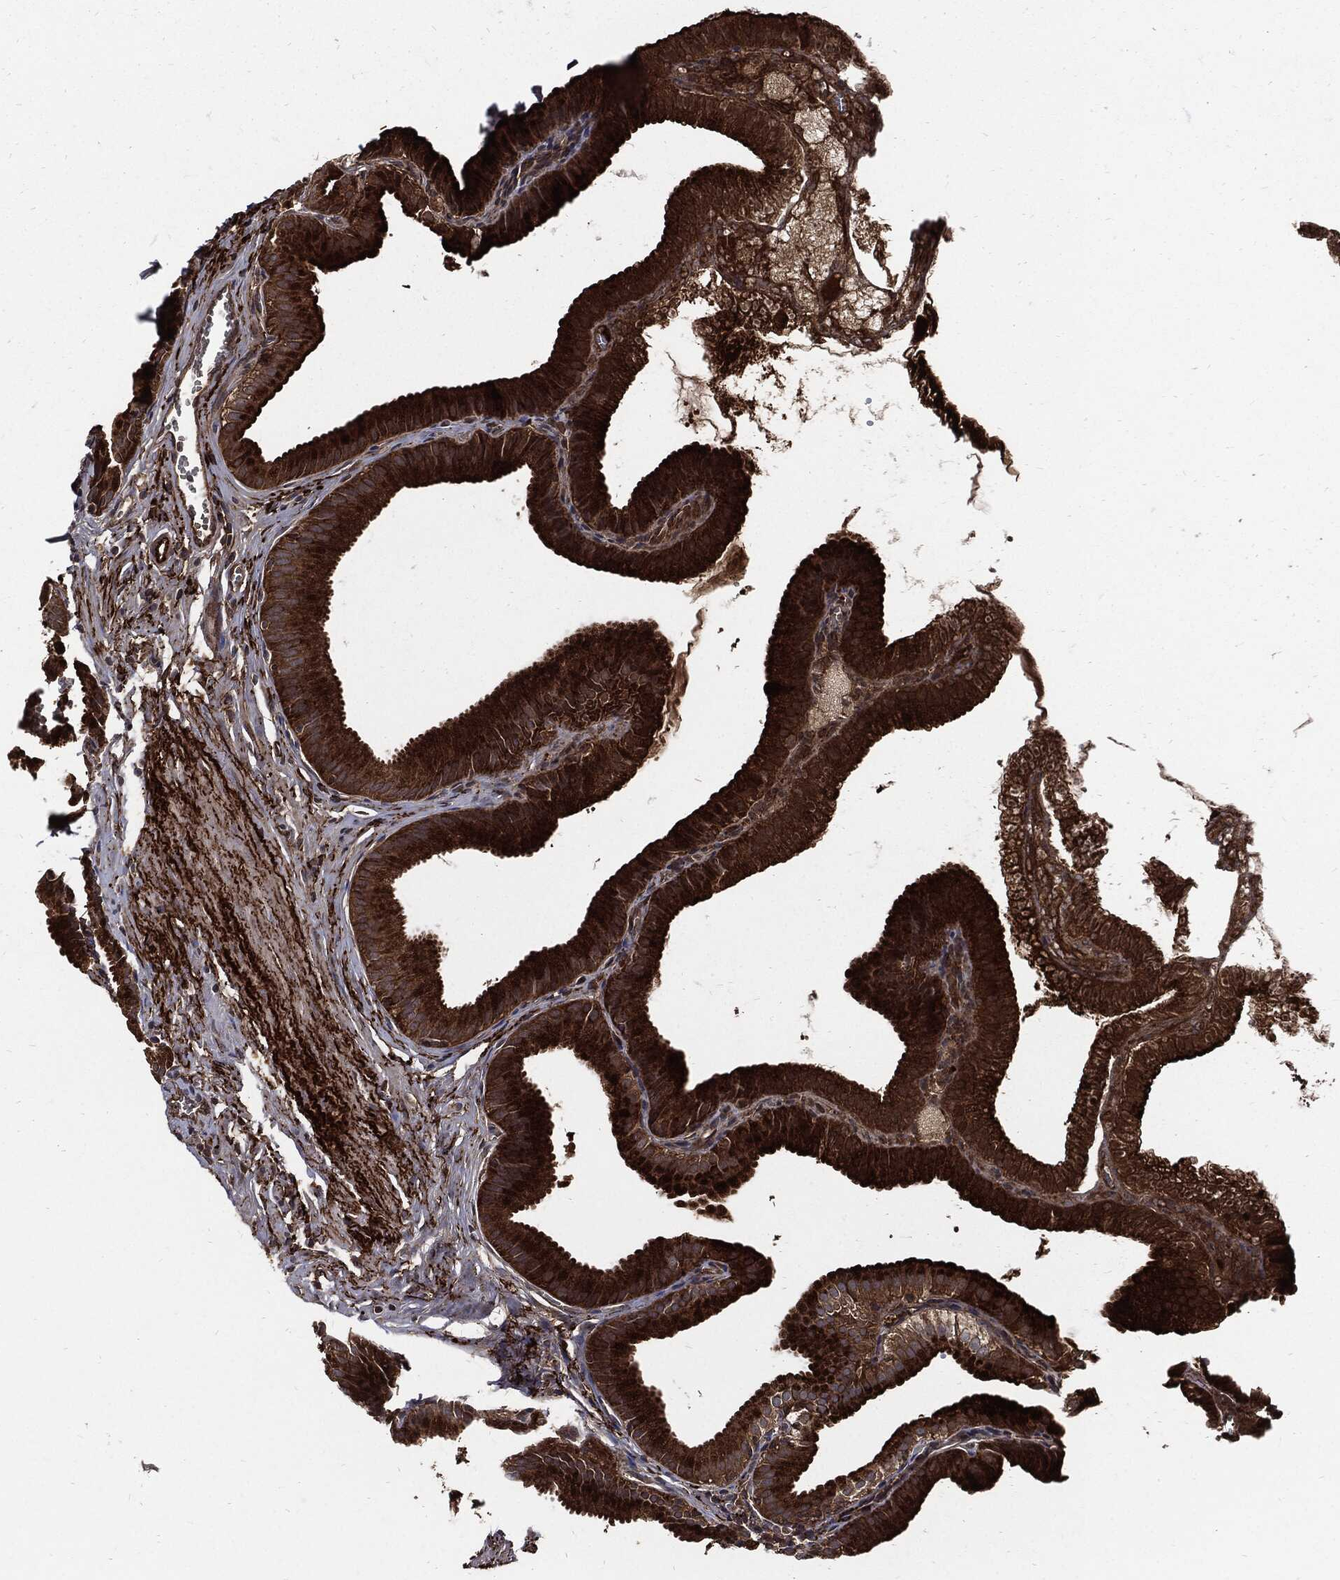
{"staining": {"intensity": "strong", "quantity": ">75%", "location": "cytoplasmic/membranous"}, "tissue": "gallbladder", "cell_type": "Glandular cells", "image_type": "normal", "snomed": [{"axis": "morphology", "description": "Normal tissue, NOS"}, {"axis": "topography", "description": "Gallbladder"}], "caption": "Gallbladder stained with immunohistochemistry displays strong cytoplasmic/membranous expression in approximately >75% of glandular cells.", "gene": "CLU", "patient": {"sex": "male", "age": 38}}